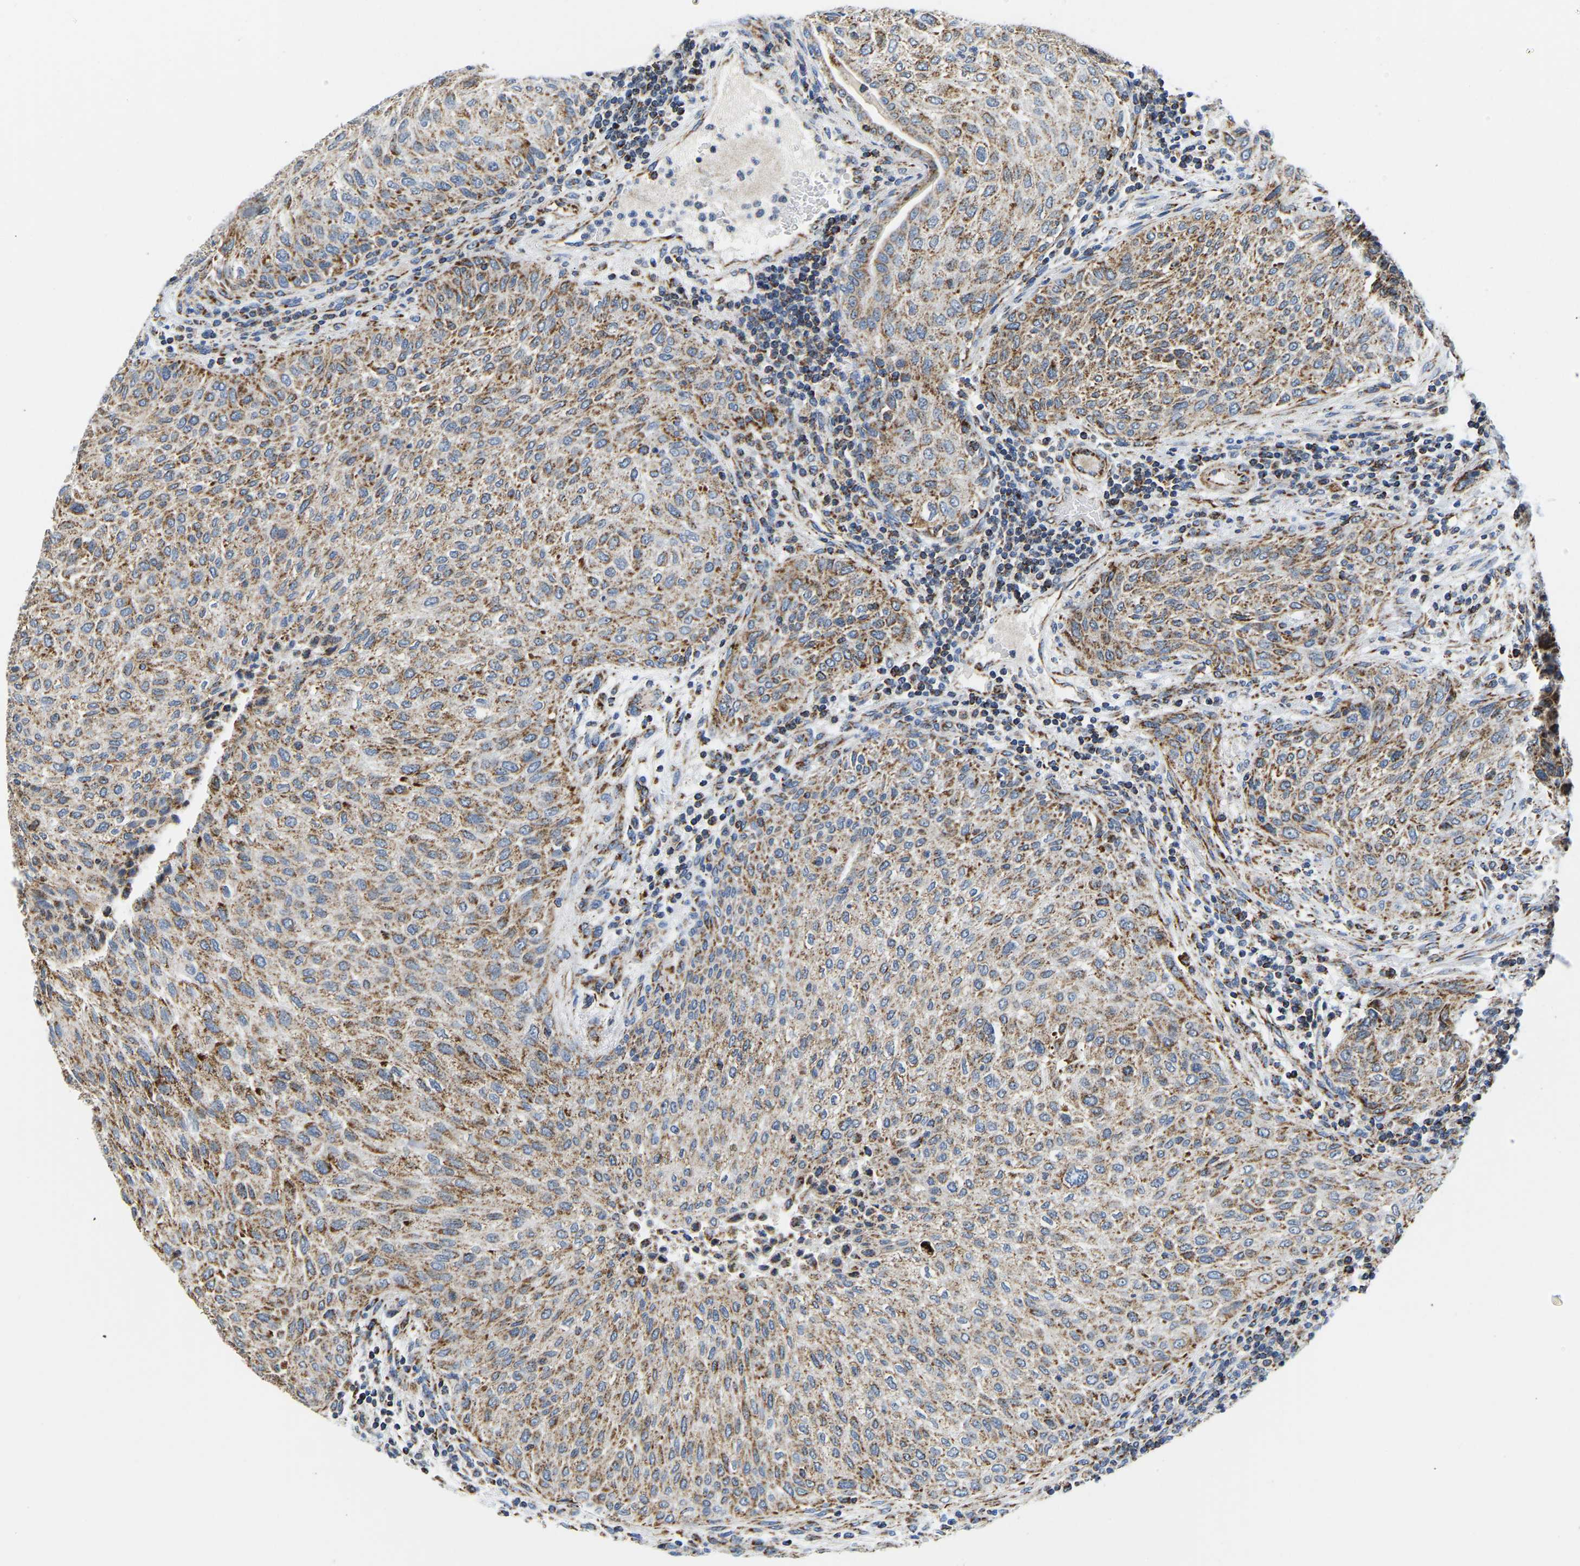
{"staining": {"intensity": "moderate", "quantity": ">75%", "location": "cytoplasmic/membranous"}, "tissue": "urothelial cancer", "cell_type": "Tumor cells", "image_type": "cancer", "snomed": [{"axis": "morphology", "description": "Urothelial carcinoma, Low grade"}, {"axis": "morphology", "description": "Urothelial carcinoma, High grade"}, {"axis": "topography", "description": "Urinary bladder"}], "caption": "This micrograph reveals immunohistochemistry (IHC) staining of urothelial cancer, with medium moderate cytoplasmic/membranous positivity in approximately >75% of tumor cells.", "gene": "SFXN1", "patient": {"sex": "male", "age": 35}}